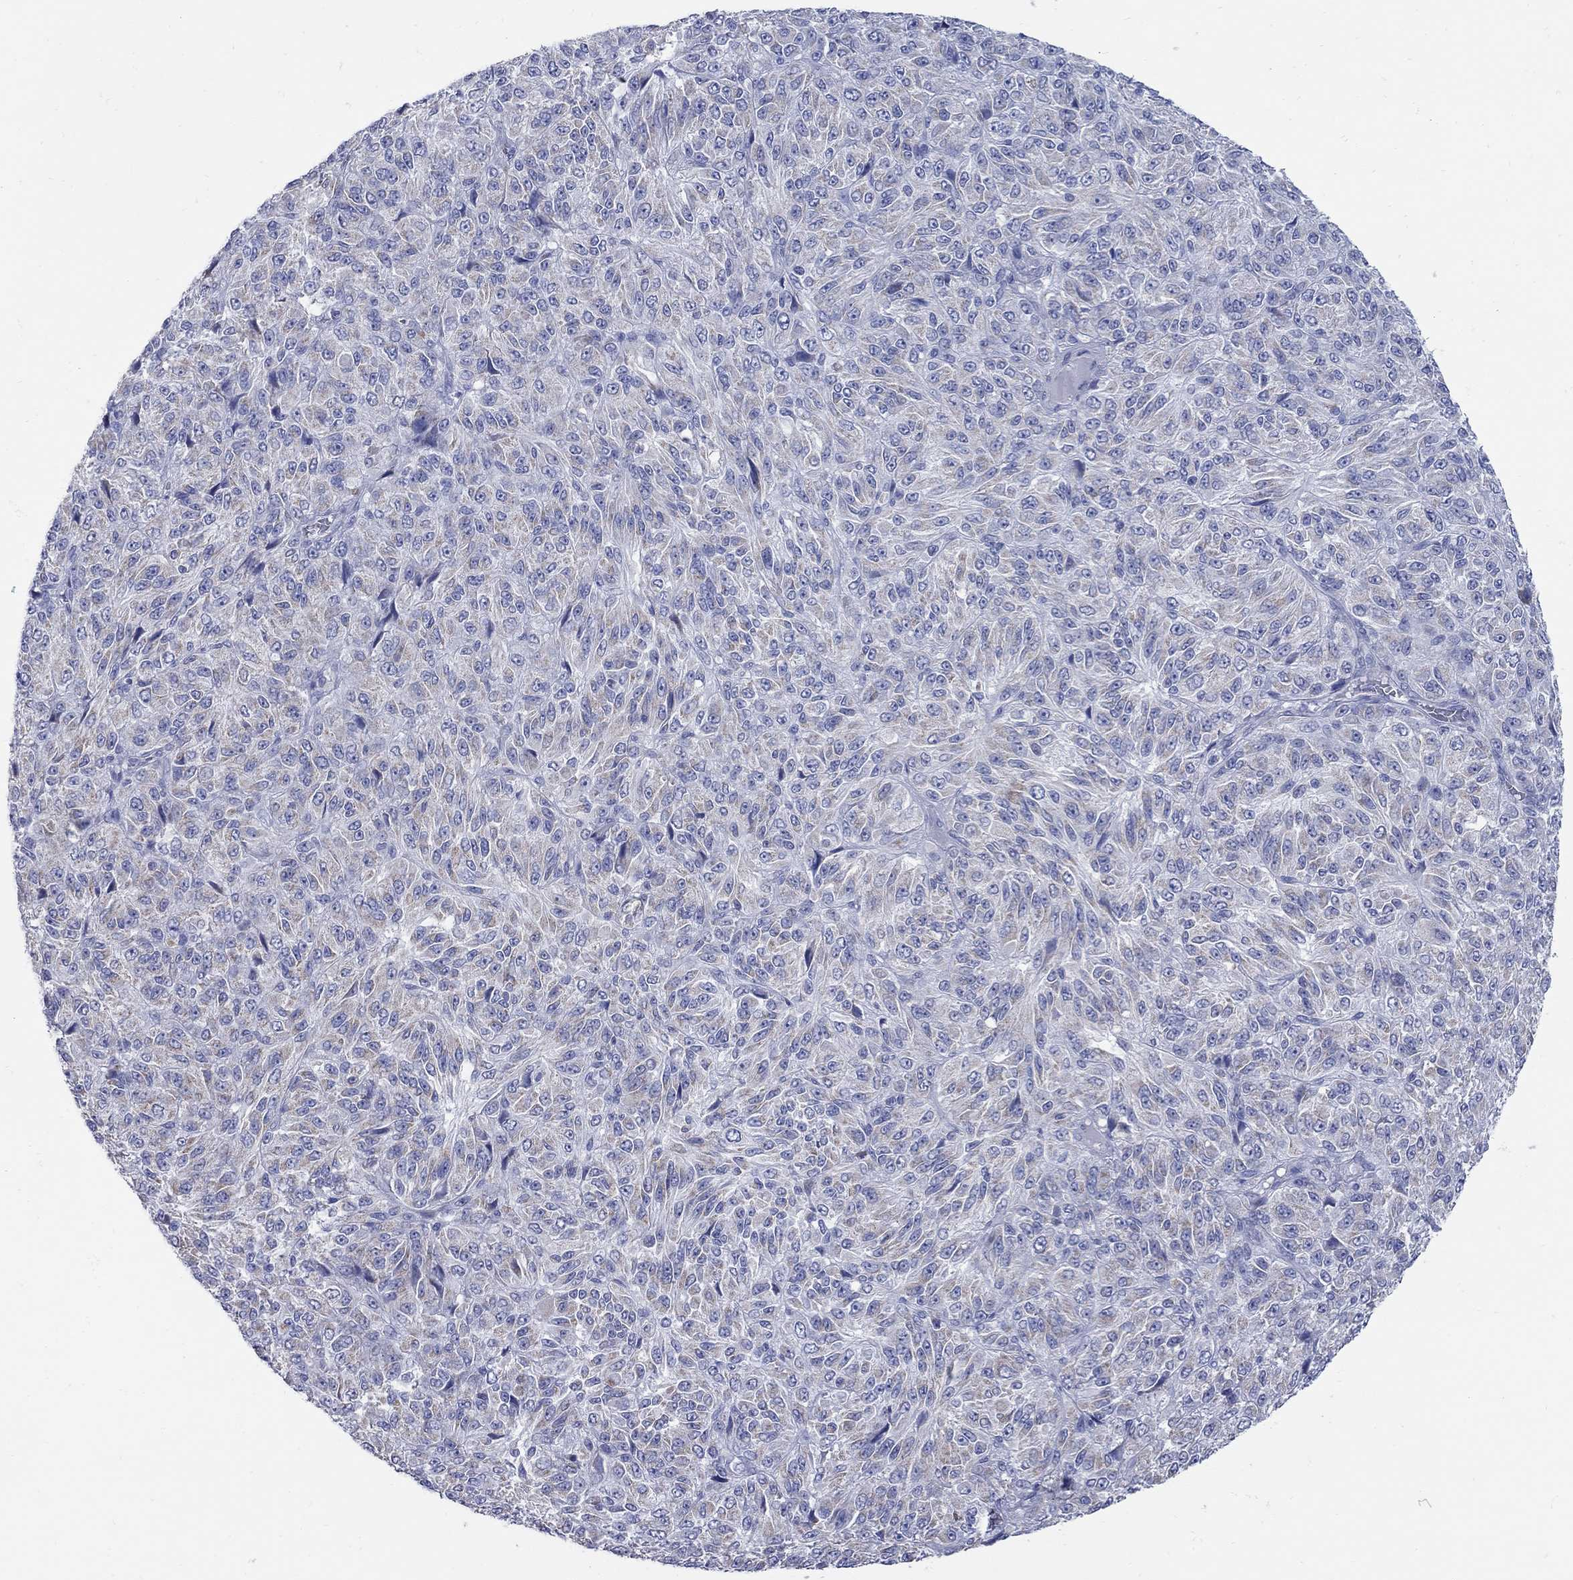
{"staining": {"intensity": "weak", "quantity": "<25%", "location": "cytoplasmic/membranous"}, "tissue": "melanoma", "cell_type": "Tumor cells", "image_type": "cancer", "snomed": [{"axis": "morphology", "description": "Malignant melanoma, Metastatic site"}, {"axis": "topography", "description": "Brain"}], "caption": "Immunohistochemical staining of human melanoma shows no significant expression in tumor cells.", "gene": "PDZD3", "patient": {"sex": "female", "age": 56}}